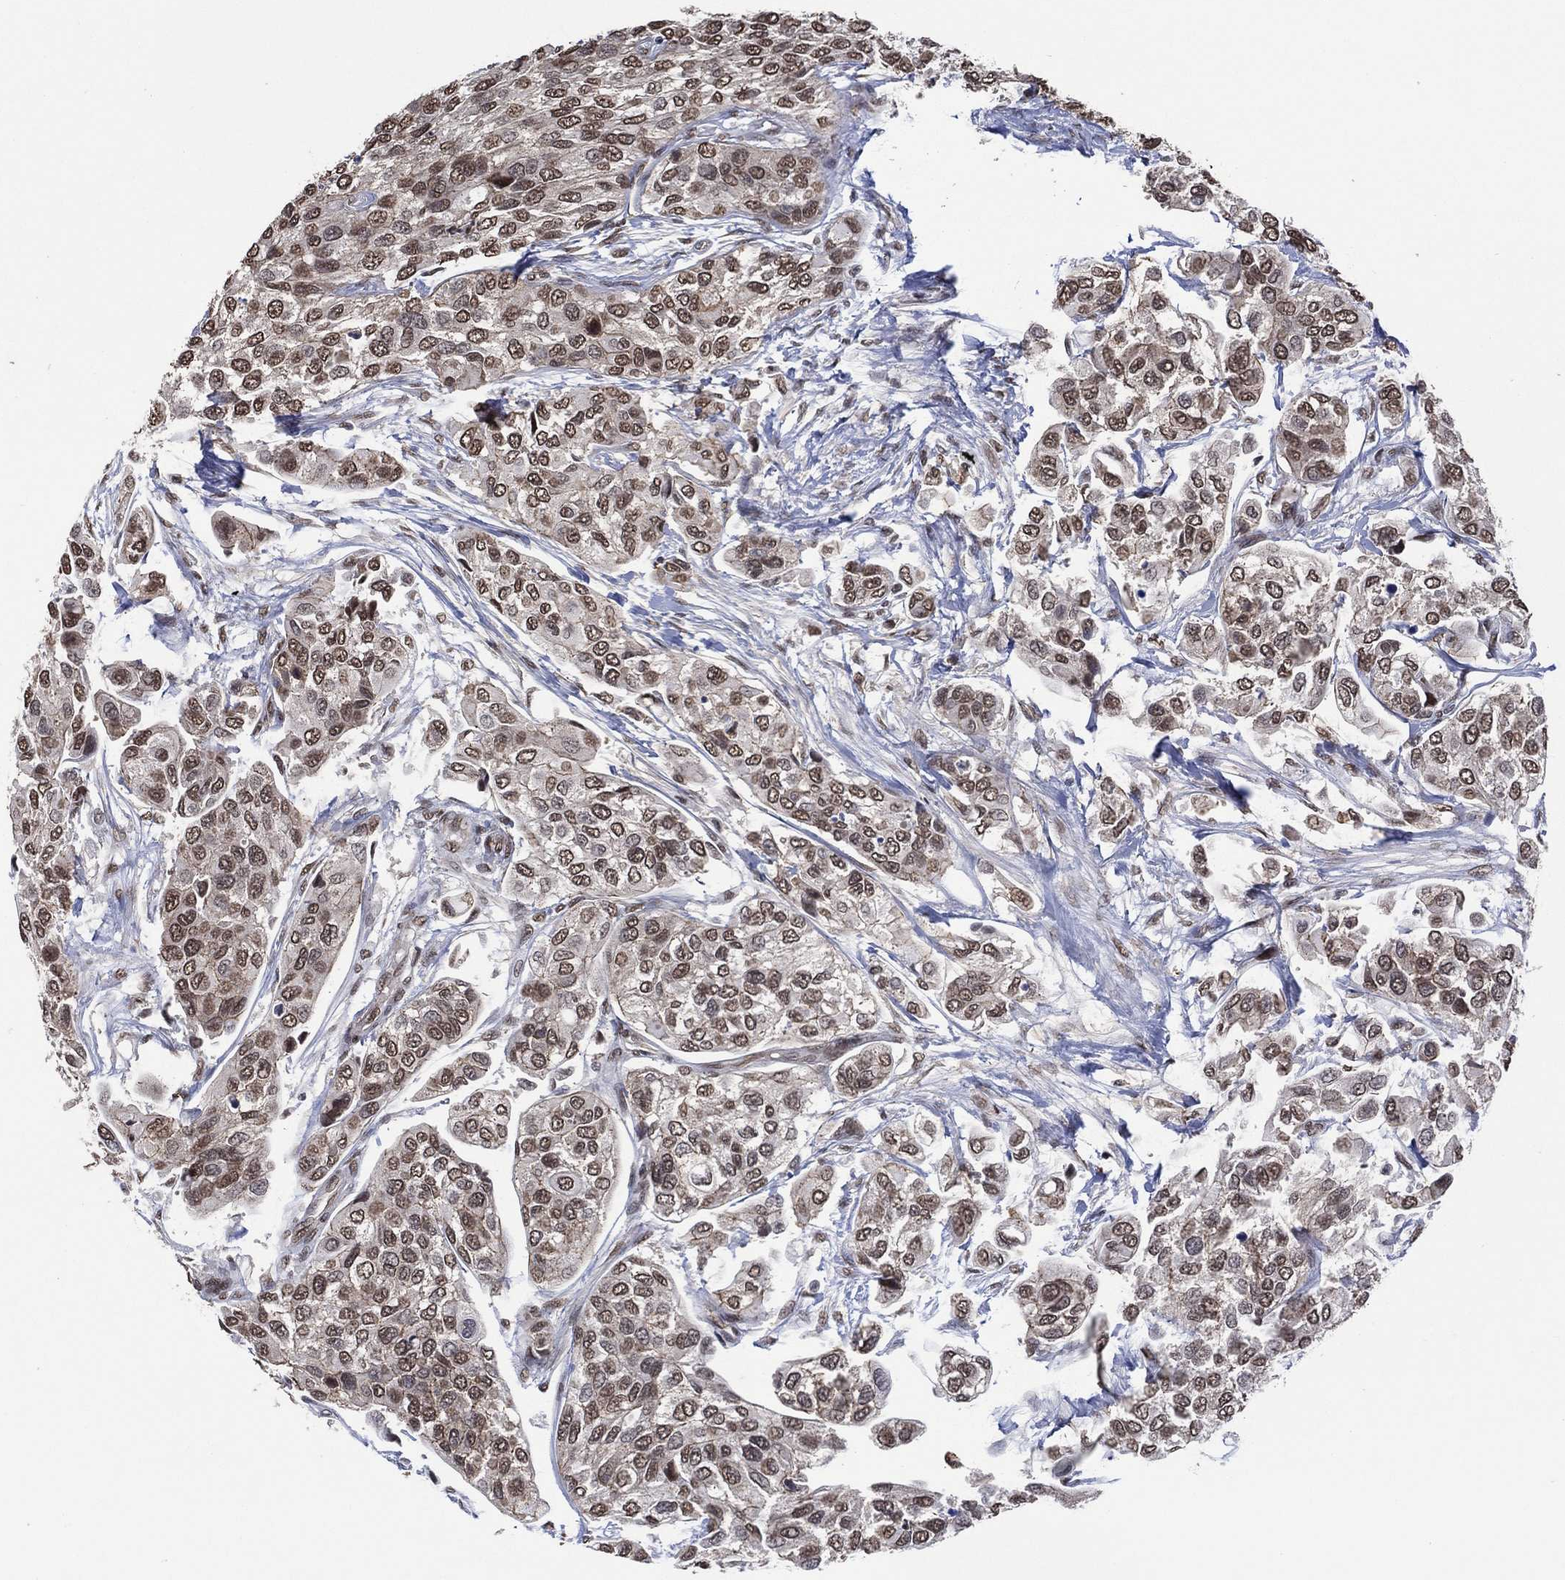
{"staining": {"intensity": "weak", "quantity": "25%-75%", "location": "nuclear"}, "tissue": "urothelial cancer", "cell_type": "Tumor cells", "image_type": "cancer", "snomed": [{"axis": "morphology", "description": "Urothelial carcinoma, High grade"}, {"axis": "topography", "description": "Urinary bladder"}], "caption": "Immunohistochemistry (IHC) (DAB (3,3'-diaminobenzidine)) staining of human urothelial cancer shows weak nuclear protein staining in about 25%-75% of tumor cells.", "gene": "EHMT1", "patient": {"sex": "male", "age": 77}}